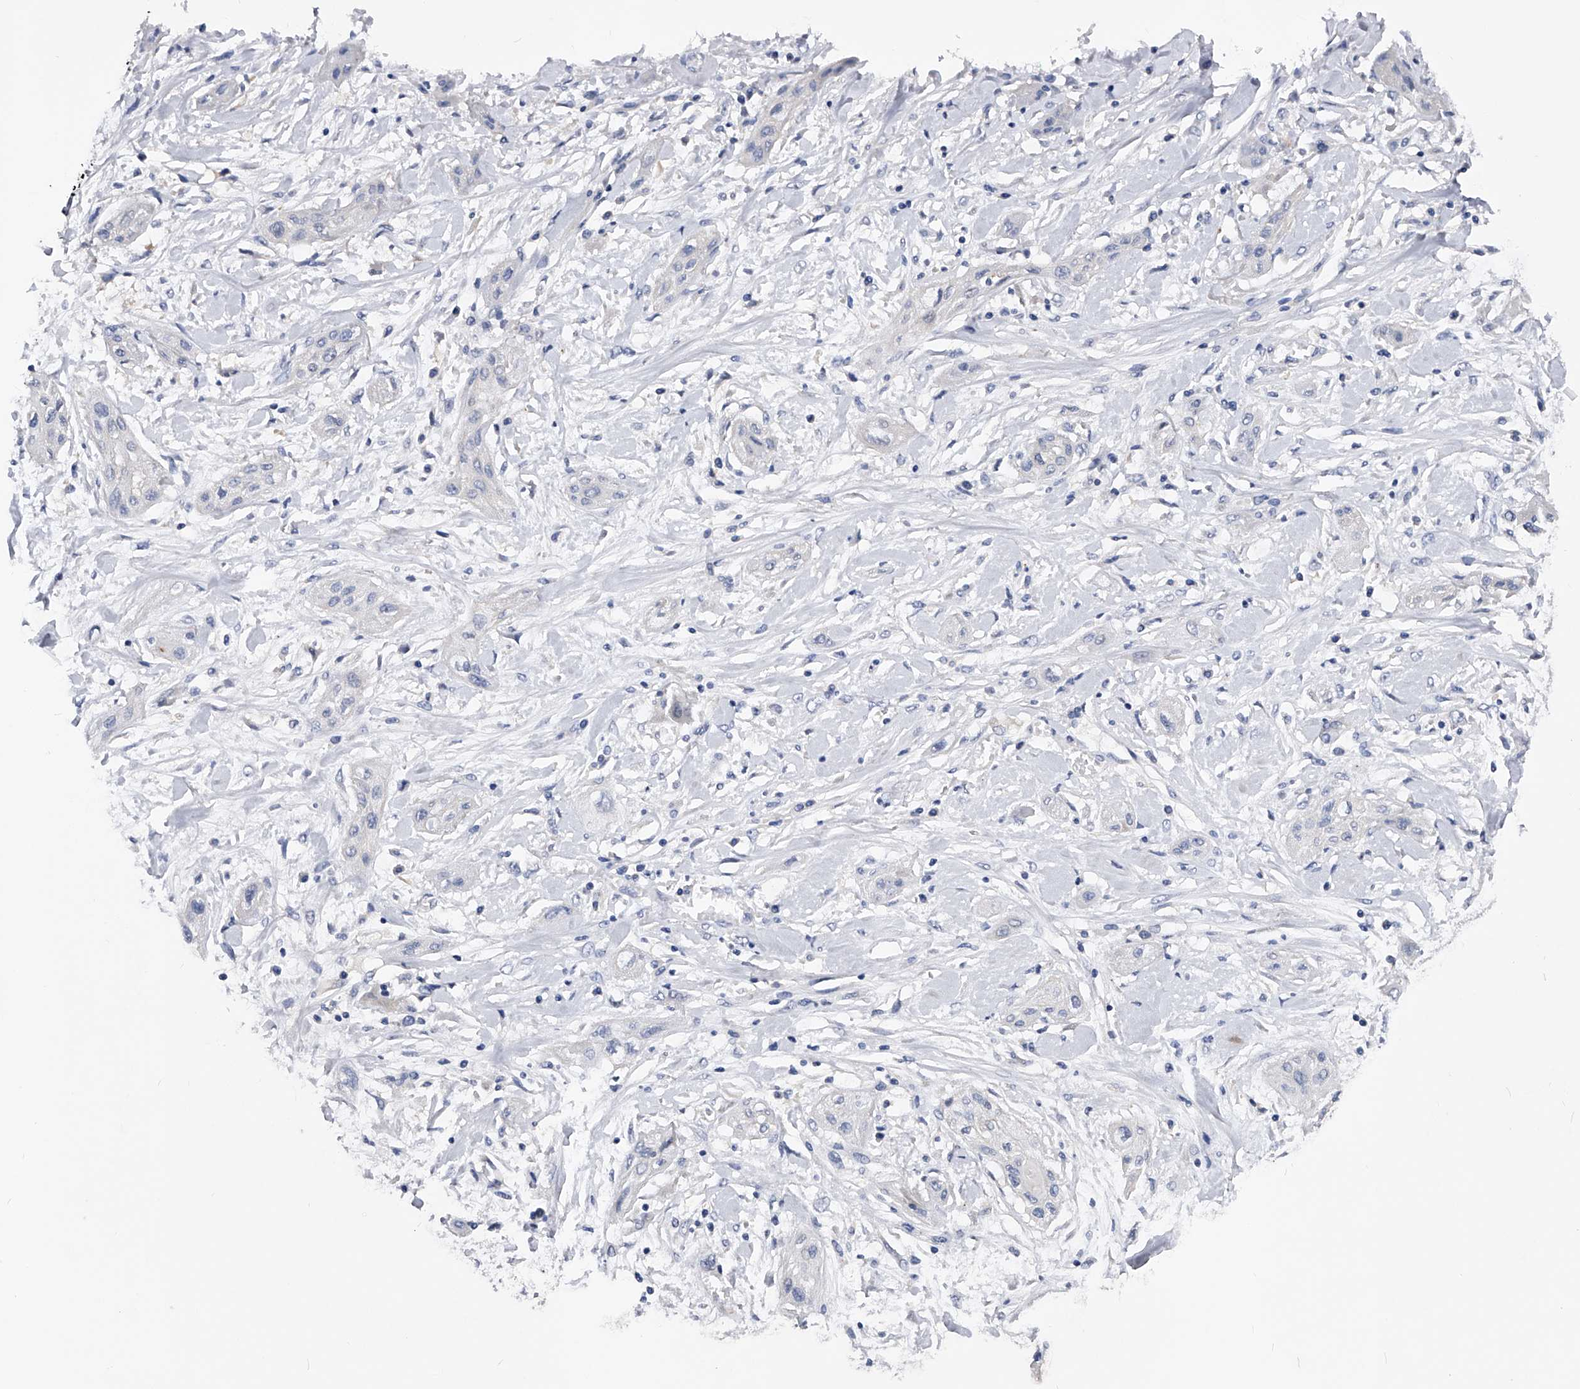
{"staining": {"intensity": "negative", "quantity": "none", "location": "none"}, "tissue": "lung cancer", "cell_type": "Tumor cells", "image_type": "cancer", "snomed": [{"axis": "morphology", "description": "Squamous cell carcinoma, NOS"}, {"axis": "topography", "description": "Lung"}], "caption": "There is no significant expression in tumor cells of squamous cell carcinoma (lung).", "gene": "PPP5C", "patient": {"sex": "female", "age": 47}}